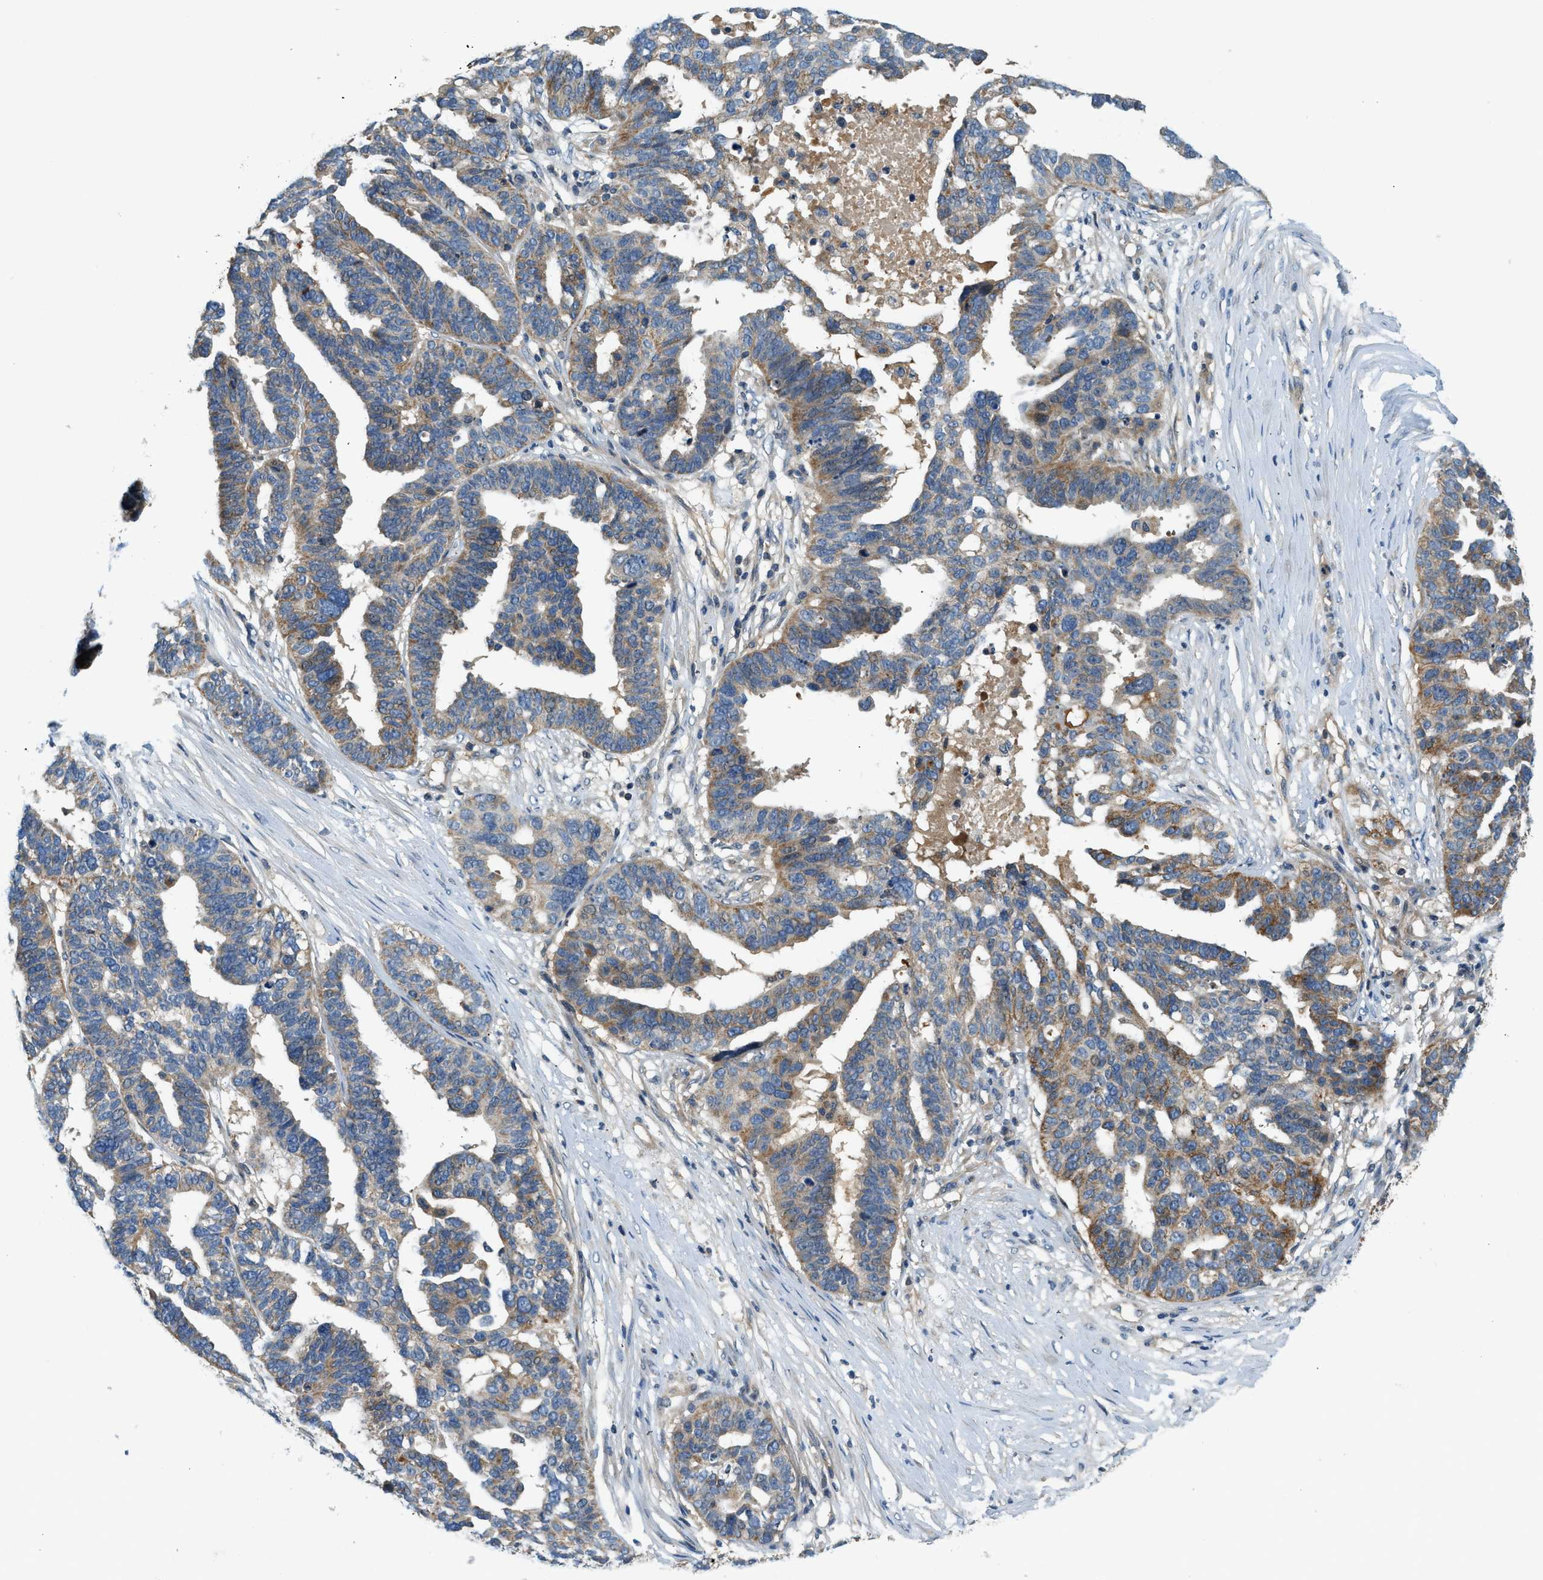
{"staining": {"intensity": "moderate", "quantity": "25%-75%", "location": "cytoplasmic/membranous"}, "tissue": "ovarian cancer", "cell_type": "Tumor cells", "image_type": "cancer", "snomed": [{"axis": "morphology", "description": "Cystadenocarcinoma, serous, NOS"}, {"axis": "topography", "description": "Ovary"}], "caption": "Ovarian cancer stained for a protein shows moderate cytoplasmic/membranous positivity in tumor cells.", "gene": "KCNK1", "patient": {"sex": "female", "age": 59}}